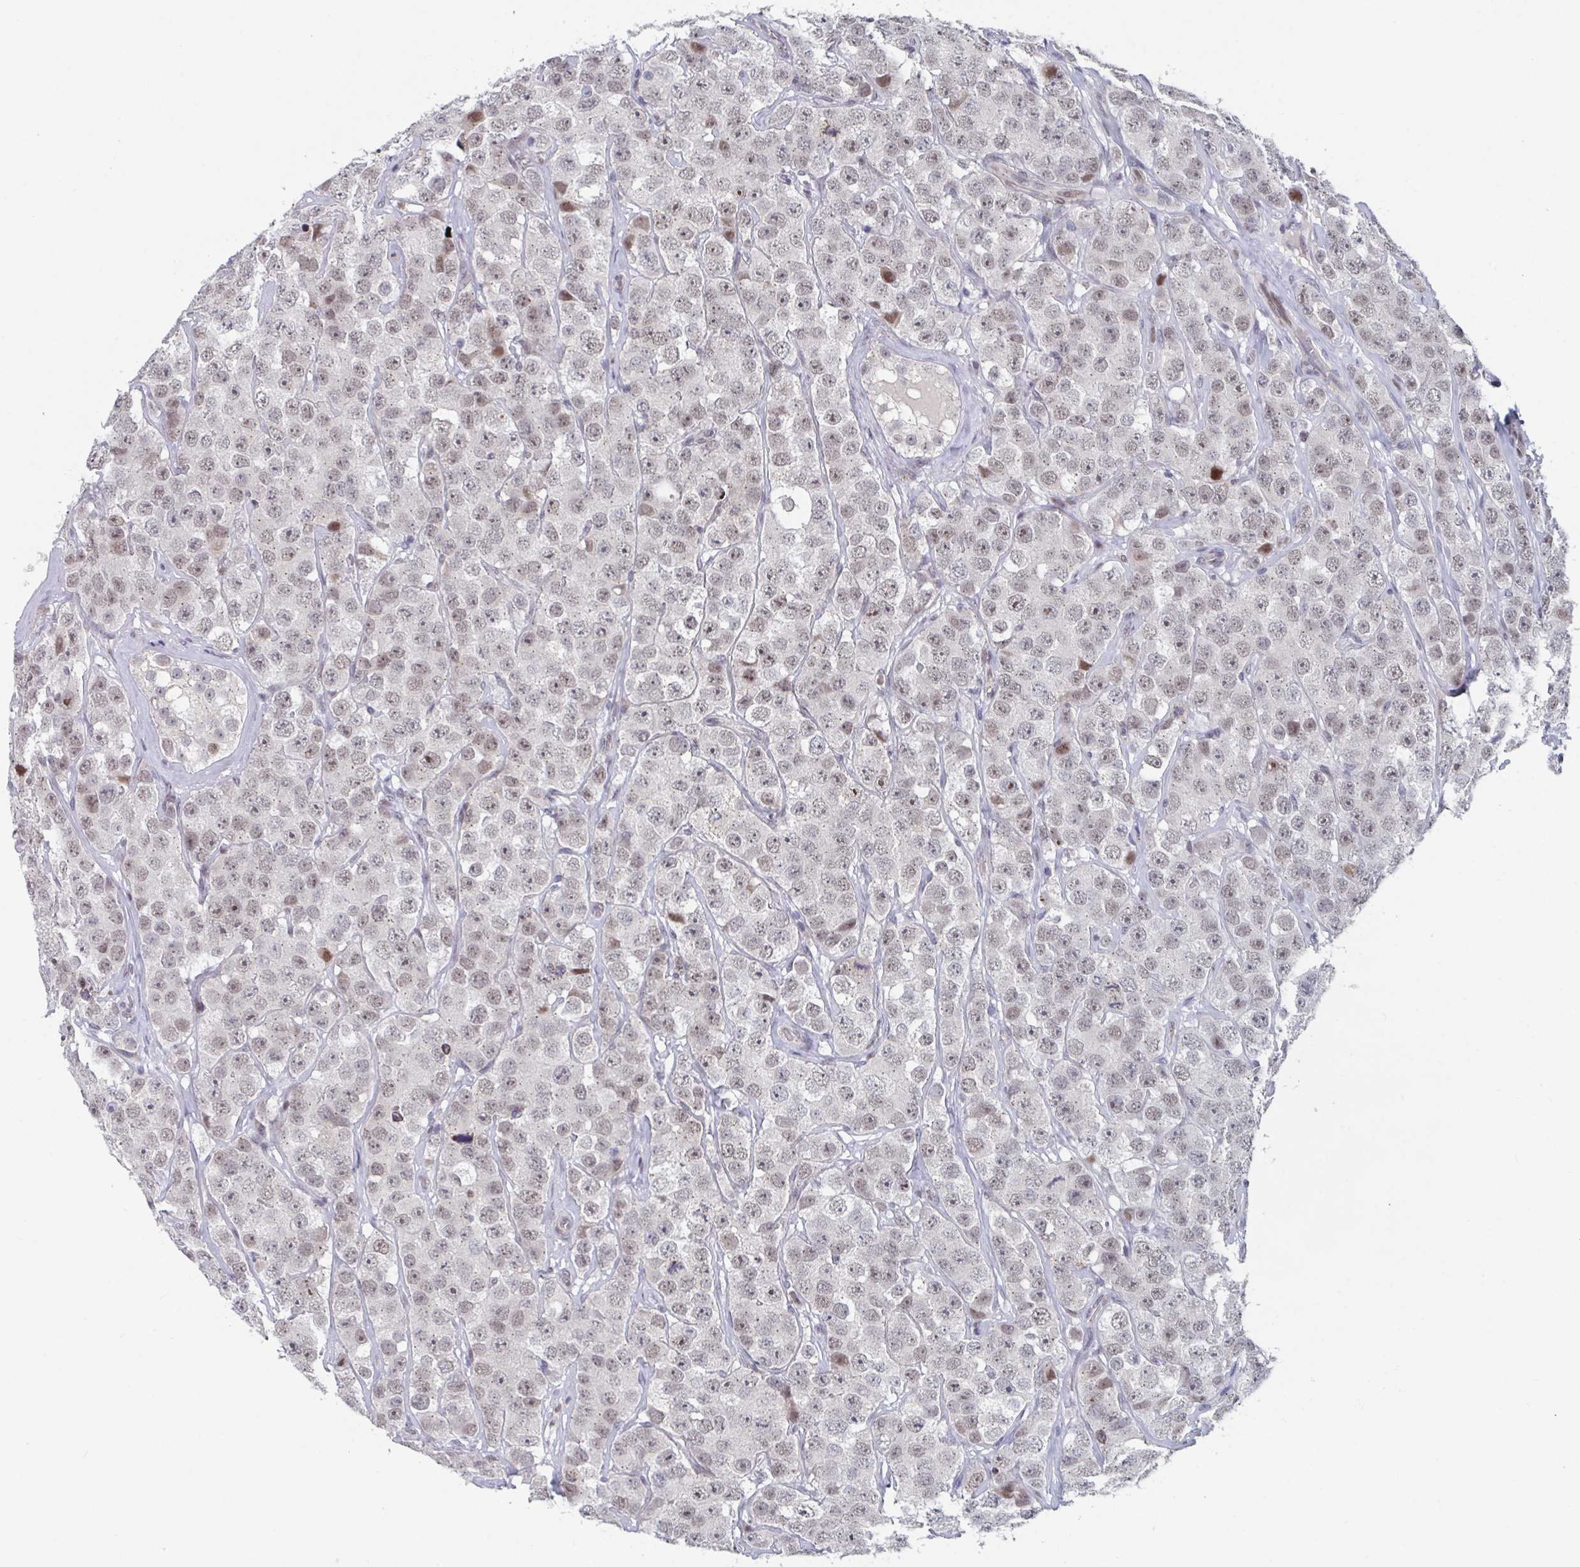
{"staining": {"intensity": "weak", "quantity": "25%-75%", "location": "nuclear"}, "tissue": "testis cancer", "cell_type": "Tumor cells", "image_type": "cancer", "snomed": [{"axis": "morphology", "description": "Seminoma, NOS"}, {"axis": "topography", "description": "Testis"}], "caption": "Immunohistochemical staining of testis seminoma displays low levels of weak nuclear positivity in approximately 25%-75% of tumor cells.", "gene": "RNF212", "patient": {"sex": "male", "age": 28}}